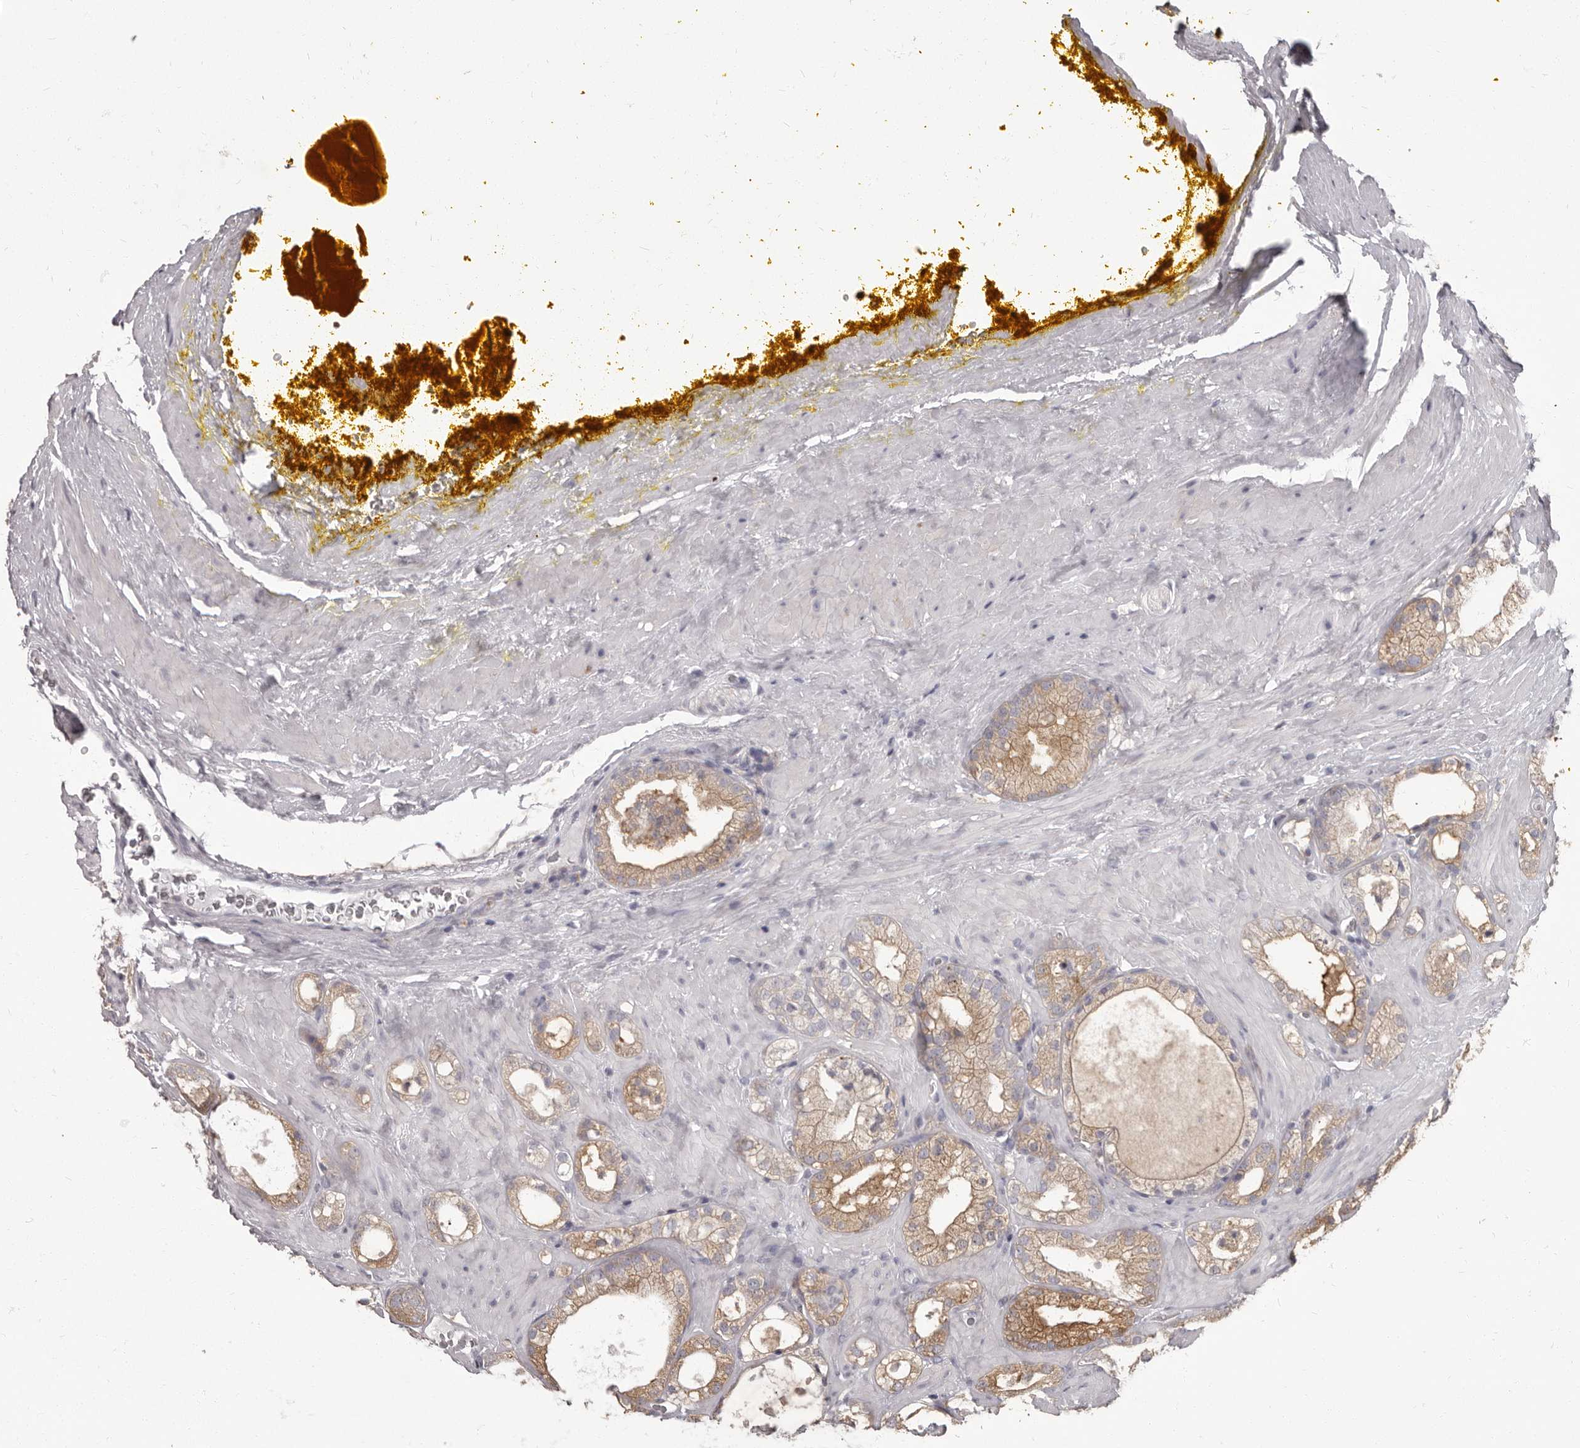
{"staining": {"intensity": "weak", "quantity": "25%-75%", "location": "cytoplasmic/membranous"}, "tissue": "prostate cancer", "cell_type": "Tumor cells", "image_type": "cancer", "snomed": [{"axis": "morphology", "description": "Adenocarcinoma, High grade"}, {"axis": "topography", "description": "Prostate"}], "caption": "This photomicrograph demonstrates prostate high-grade adenocarcinoma stained with immunohistochemistry to label a protein in brown. The cytoplasmic/membranous of tumor cells show weak positivity for the protein. Nuclei are counter-stained blue.", "gene": "APEH", "patient": {"sex": "male", "age": 58}}